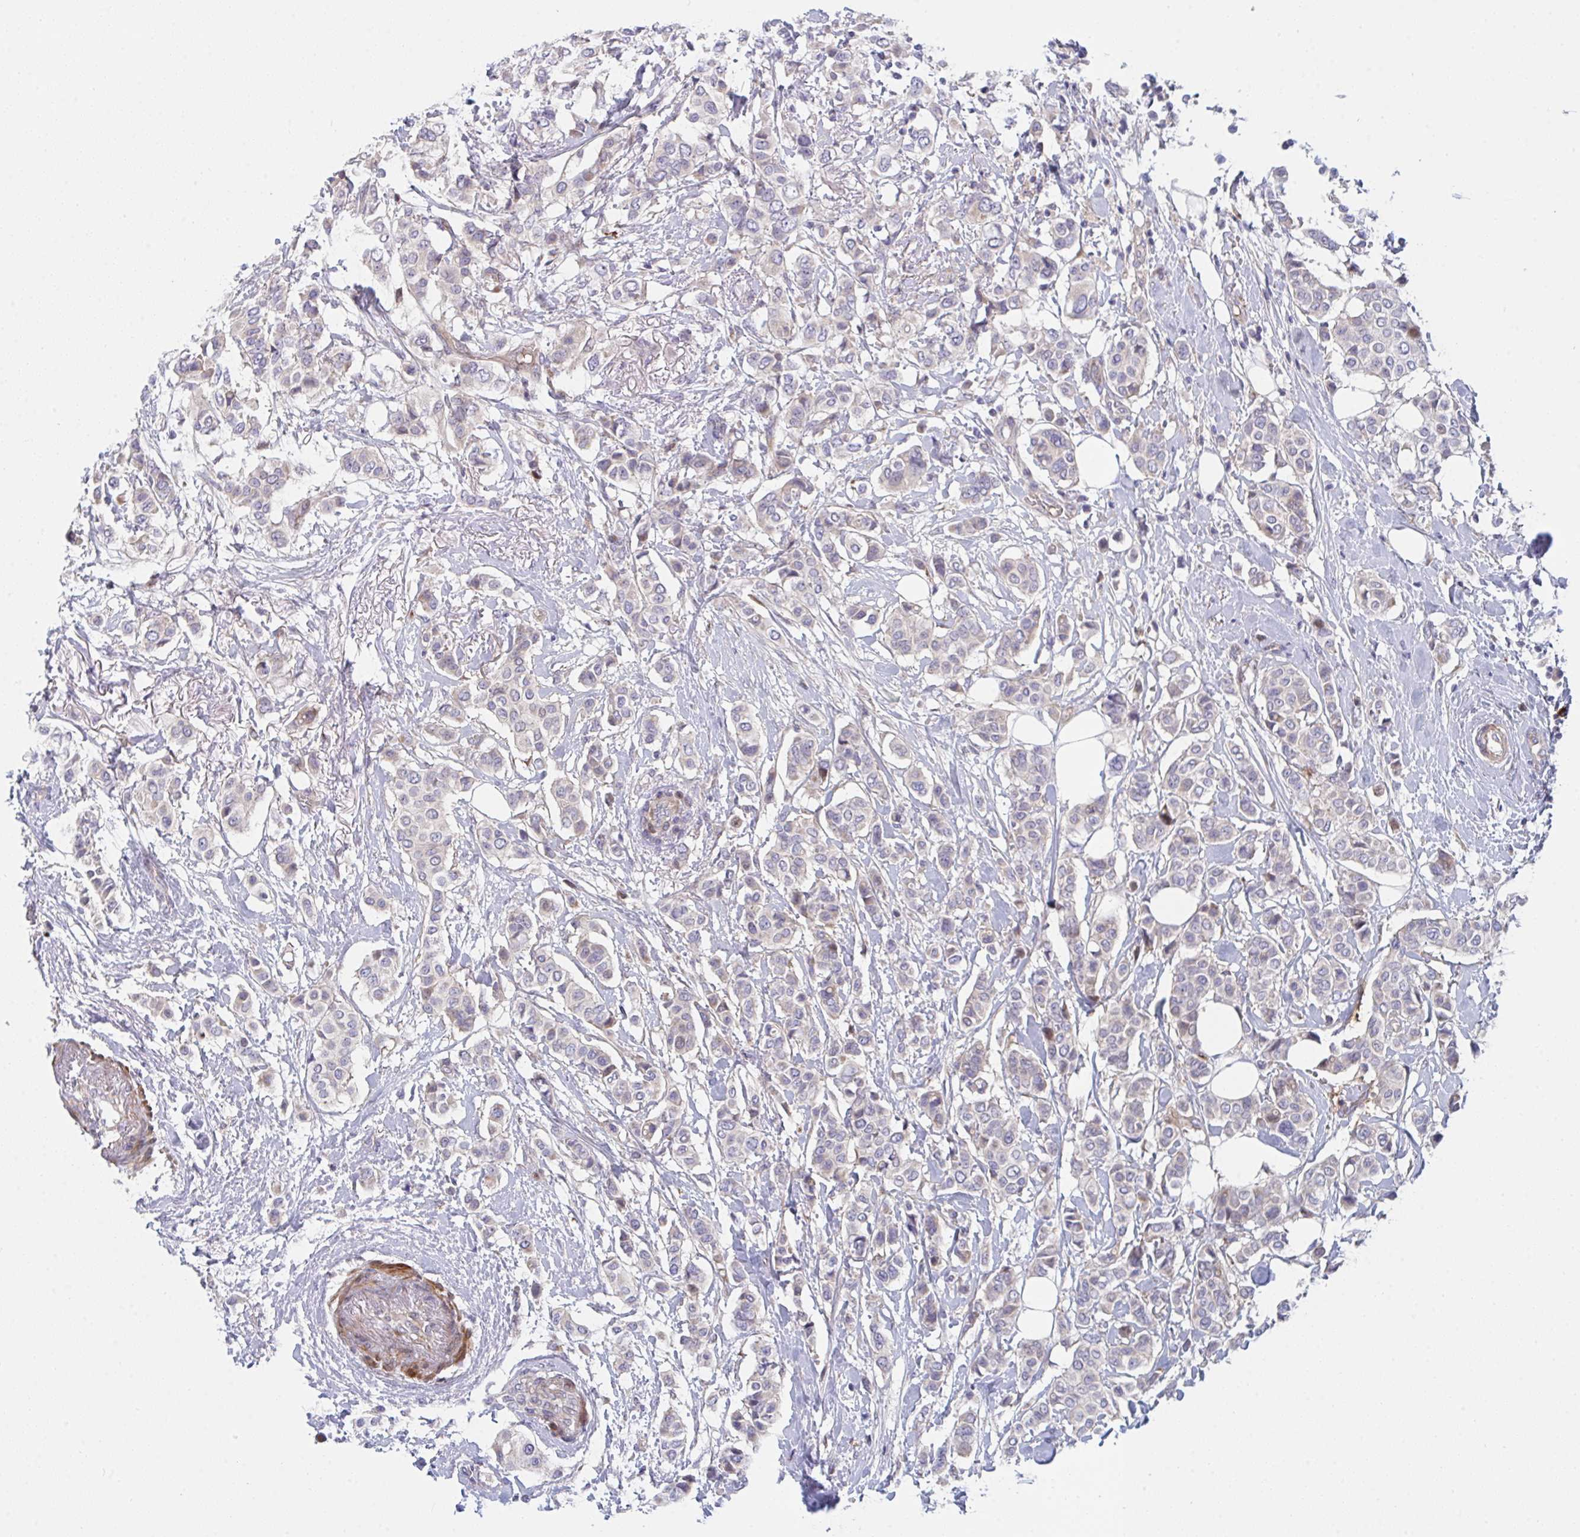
{"staining": {"intensity": "negative", "quantity": "none", "location": "none"}, "tissue": "breast cancer", "cell_type": "Tumor cells", "image_type": "cancer", "snomed": [{"axis": "morphology", "description": "Lobular carcinoma"}, {"axis": "topography", "description": "Breast"}], "caption": "Histopathology image shows no significant protein expression in tumor cells of lobular carcinoma (breast). (Brightfield microscopy of DAB (3,3'-diaminobenzidine) IHC at high magnification).", "gene": "TNFSF4", "patient": {"sex": "female", "age": 51}}